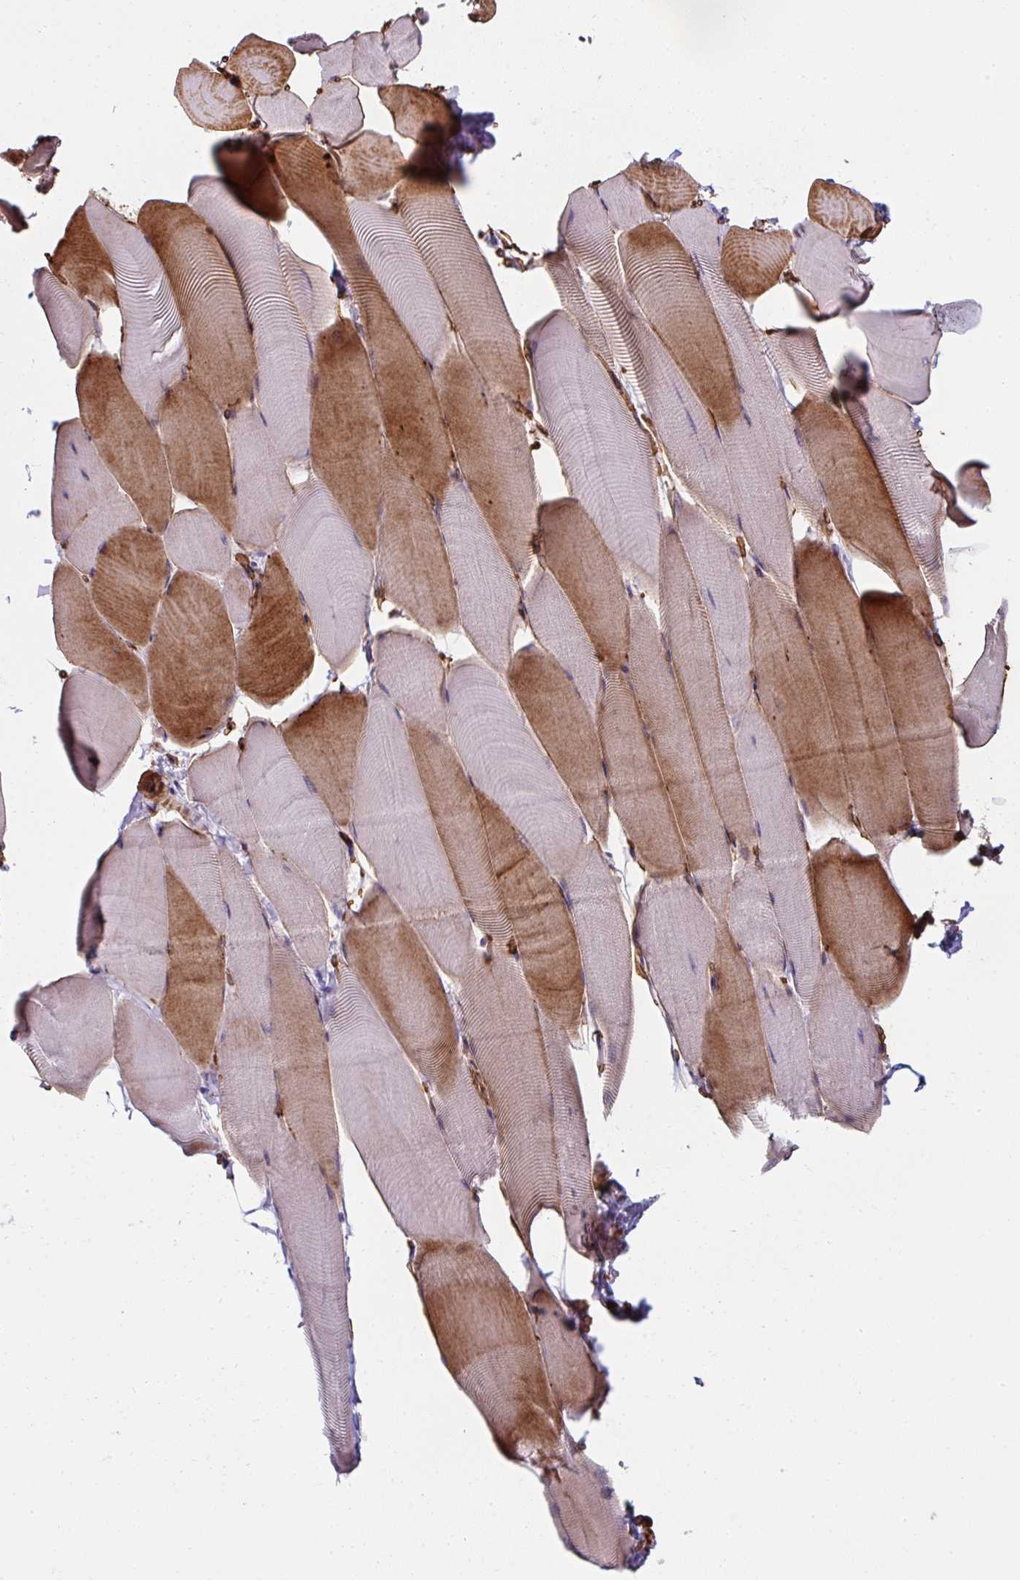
{"staining": {"intensity": "moderate", "quantity": "25%-75%", "location": "cytoplasmic/membranous"}, "tissue": "skeletal muscle", "cell_type": "Myocytes", "image_type": "normal", "snomed": [{"axis": "morphology", "description": "Normal tissue, NOS"}, {"axis": "topography", "description": "Skeletal muscle"}], "caption": "DAB (3,3'-diaminobenzidine) immunohistochemical staining of benign skeletal muscle exhibits moderate cytoplasmic/membranous protein positivity in approximately 25%-75% of myocytes. (brown staining indicates protein expression, while blue staining denotes nuclei).", "gene": "ANKUB1", "patient": {"sex": "male", "age": 25}}